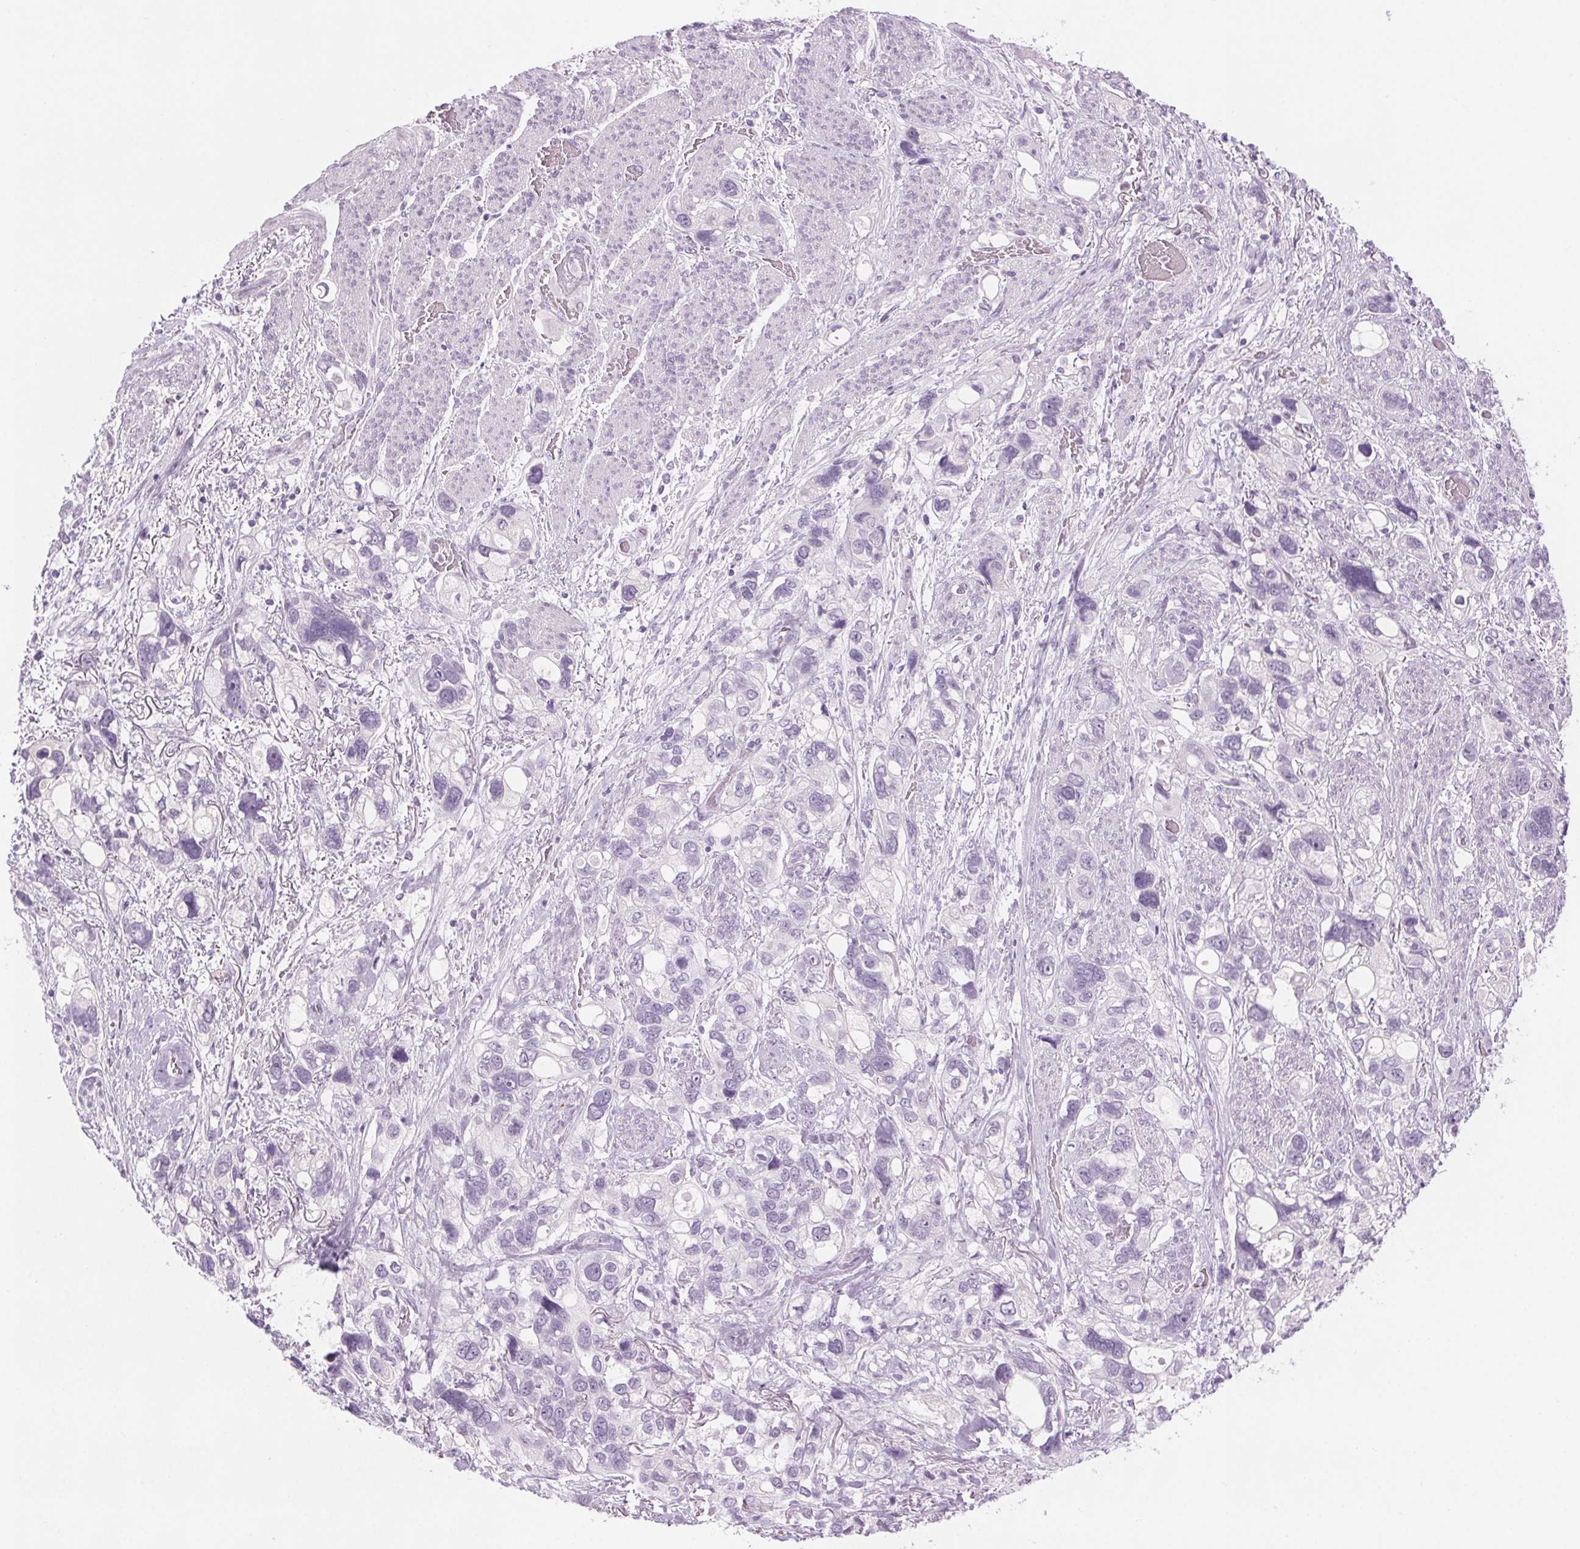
{"staining": {"intensity": "negative", "quantity": "none", "location": "none"}, "tissue": "stomach cancer", "cell_type": "Tumor cells", "image_type": "cancer", "snomed": [{"axis": "morphology", "description": "Adenocarcinoma, NOS"}, {"axis": "topography", "description": "Stomach, upper"}], "caption": "There is no significant staining in tumor cells of stomach cancer (adenocarcinoma).", "gene": "SLC6A19", "patient": {"sex": "female", "age": 81}}